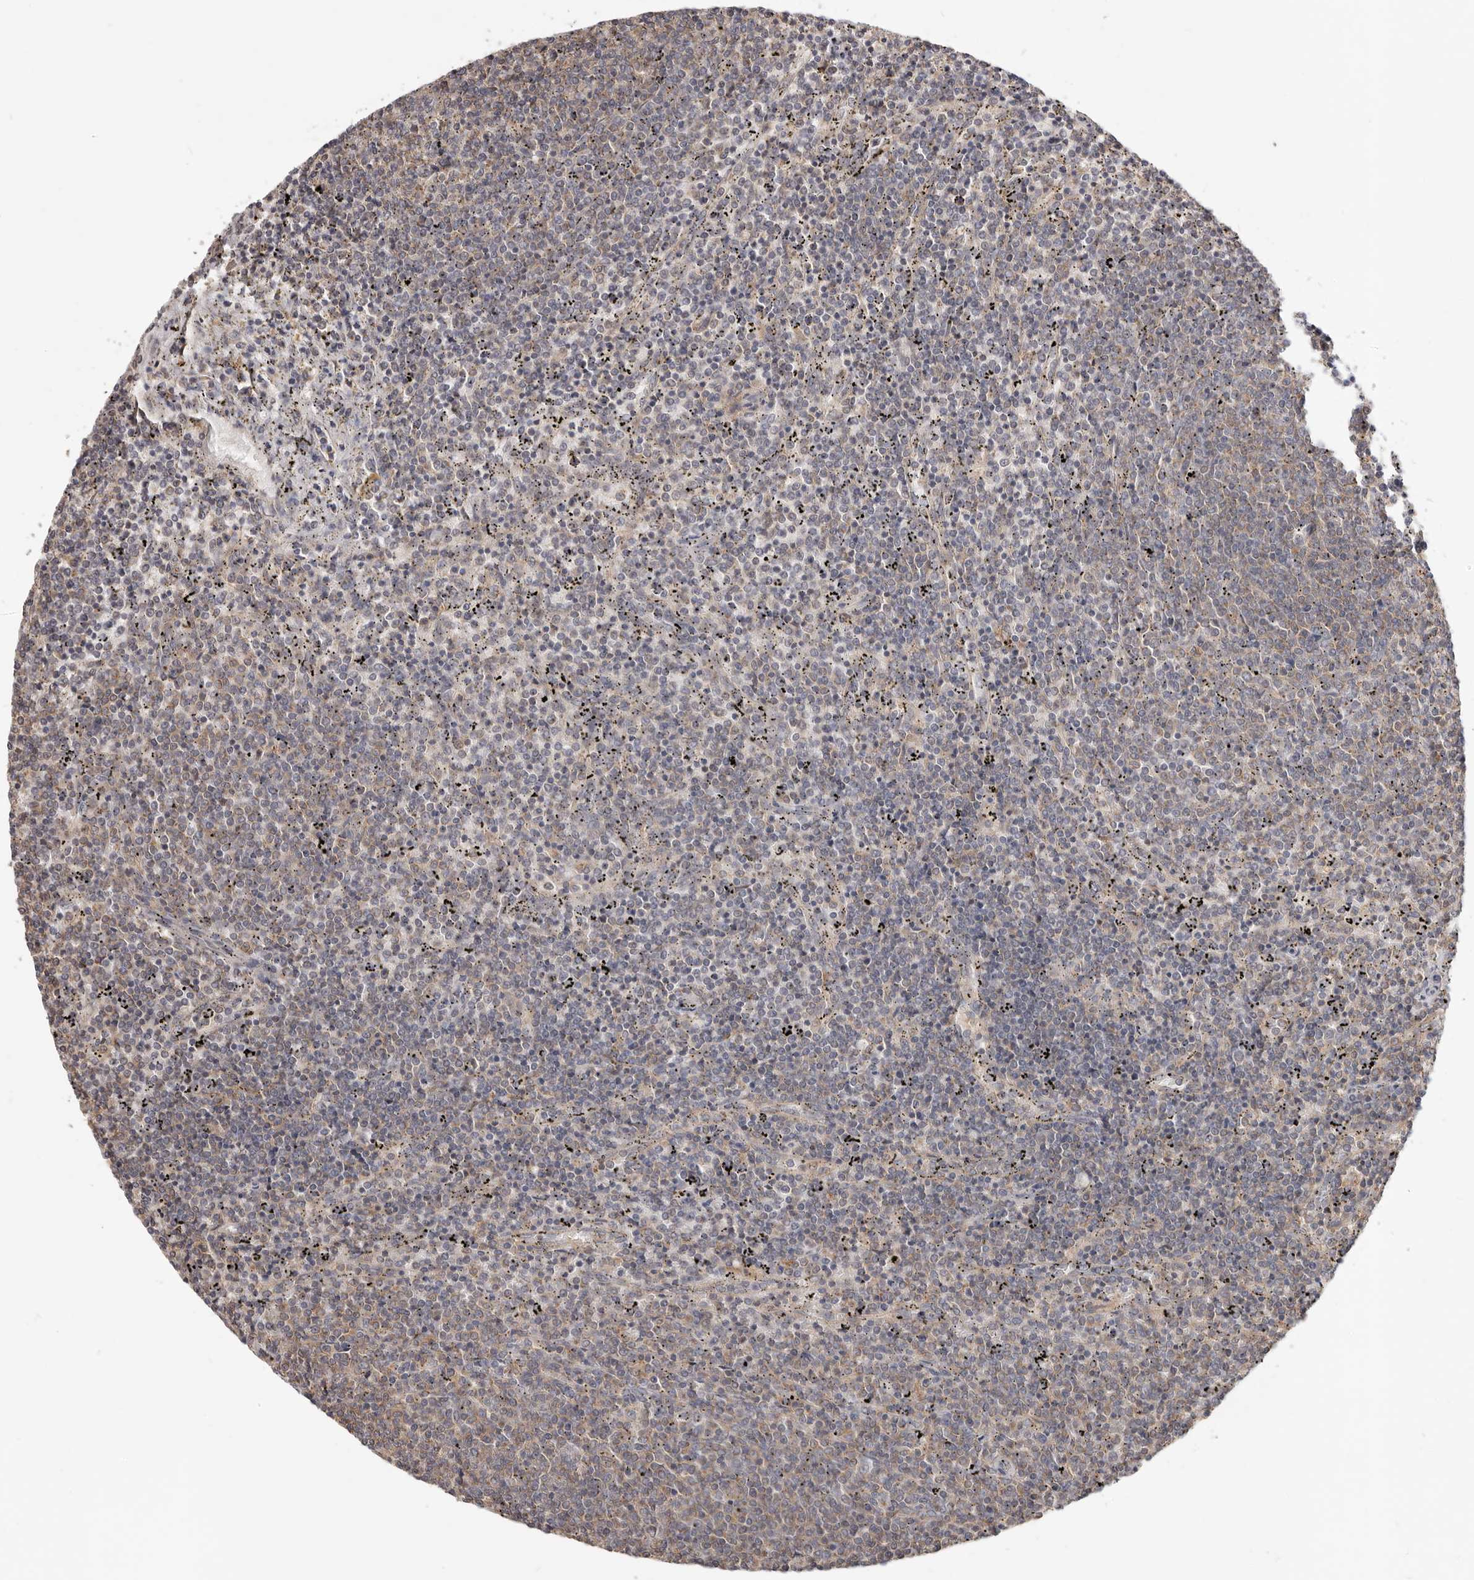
{"staining": {"intensity": "weak", "quantity": "25%-75%", "location": "cytoplasmic/membranous"}, "tissue": "lymphoma", "cell_type": "Tumor cells", "image_type": "cancer", "snomed": [{"axis": "morphology", "description": "Malignant lymphoma, non-Hodgkin's type, Low grade"}, {"axis": "topography", "description": "Spleen"}], "caption": "Immunohistochemical staining of low-grade malignant lymphoma, non-Hodgkin's type shows low levels of weak cytoplasmic/membranous protein expression in about 25%-75% of tumor cells.", "gene": "LRP6", "patient": {"sex": "female", "age": 50}}